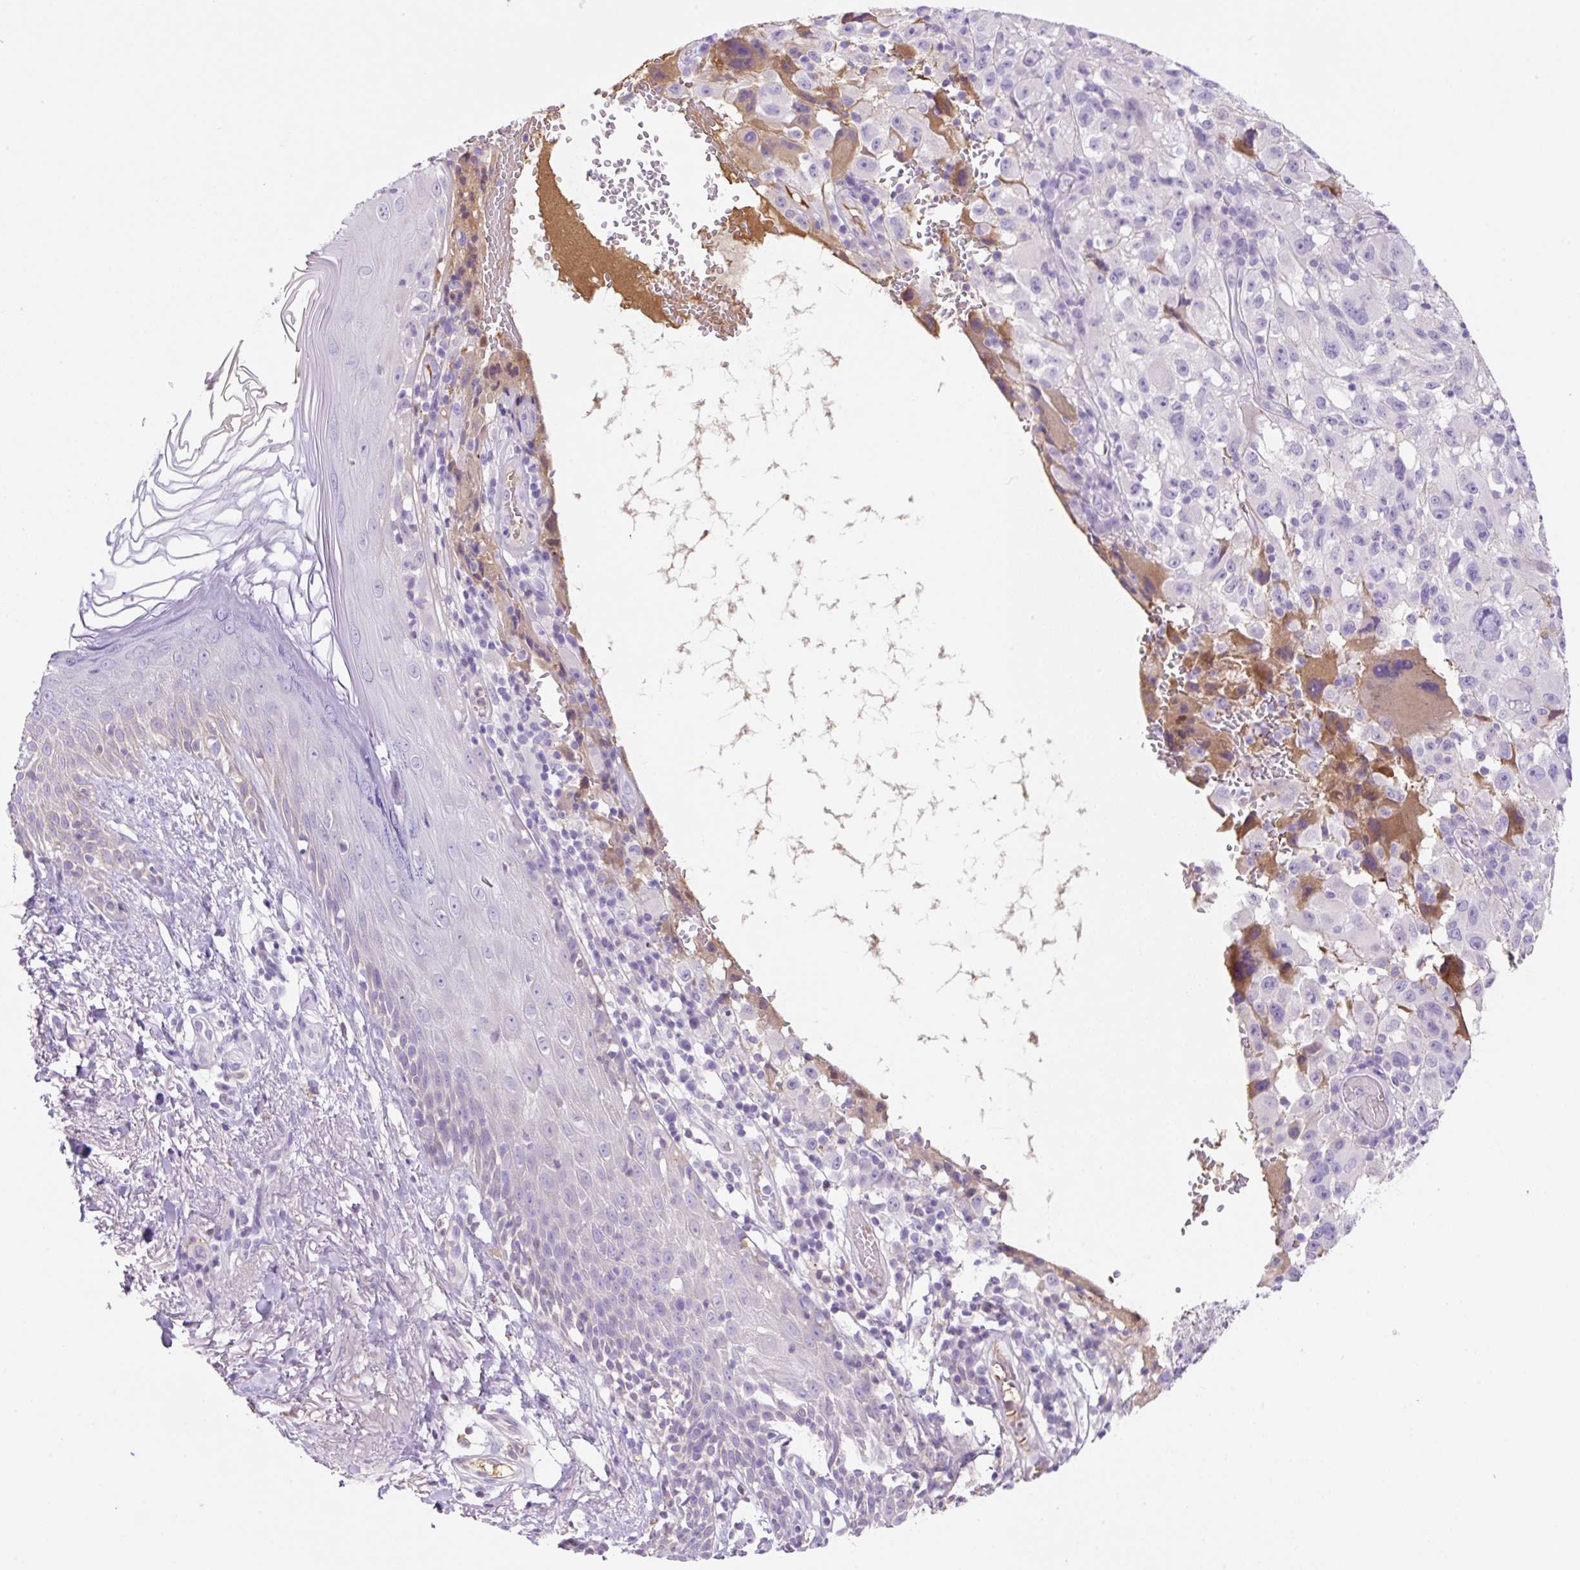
{"staining": {"intensity": "moderate", "quantity": "<25%", "location": "cytoplasmic/membranous"}, "tissue": "melanoma", "cell_type": "Tumor cells", "image_type": "cancer", "snomed": [{"axis": "morphology", "description": "Malignant melanoma, NOS"}, {"axis": "topography", "description": "Skin"}], "caption": "Moderate cytoplasmic/membranous expression for a protein is appreciated in about <25% of tumor cells of melanoma using IHC.", "gene": "TDRD15", "patient": {"sex": "female", "age": 71}}